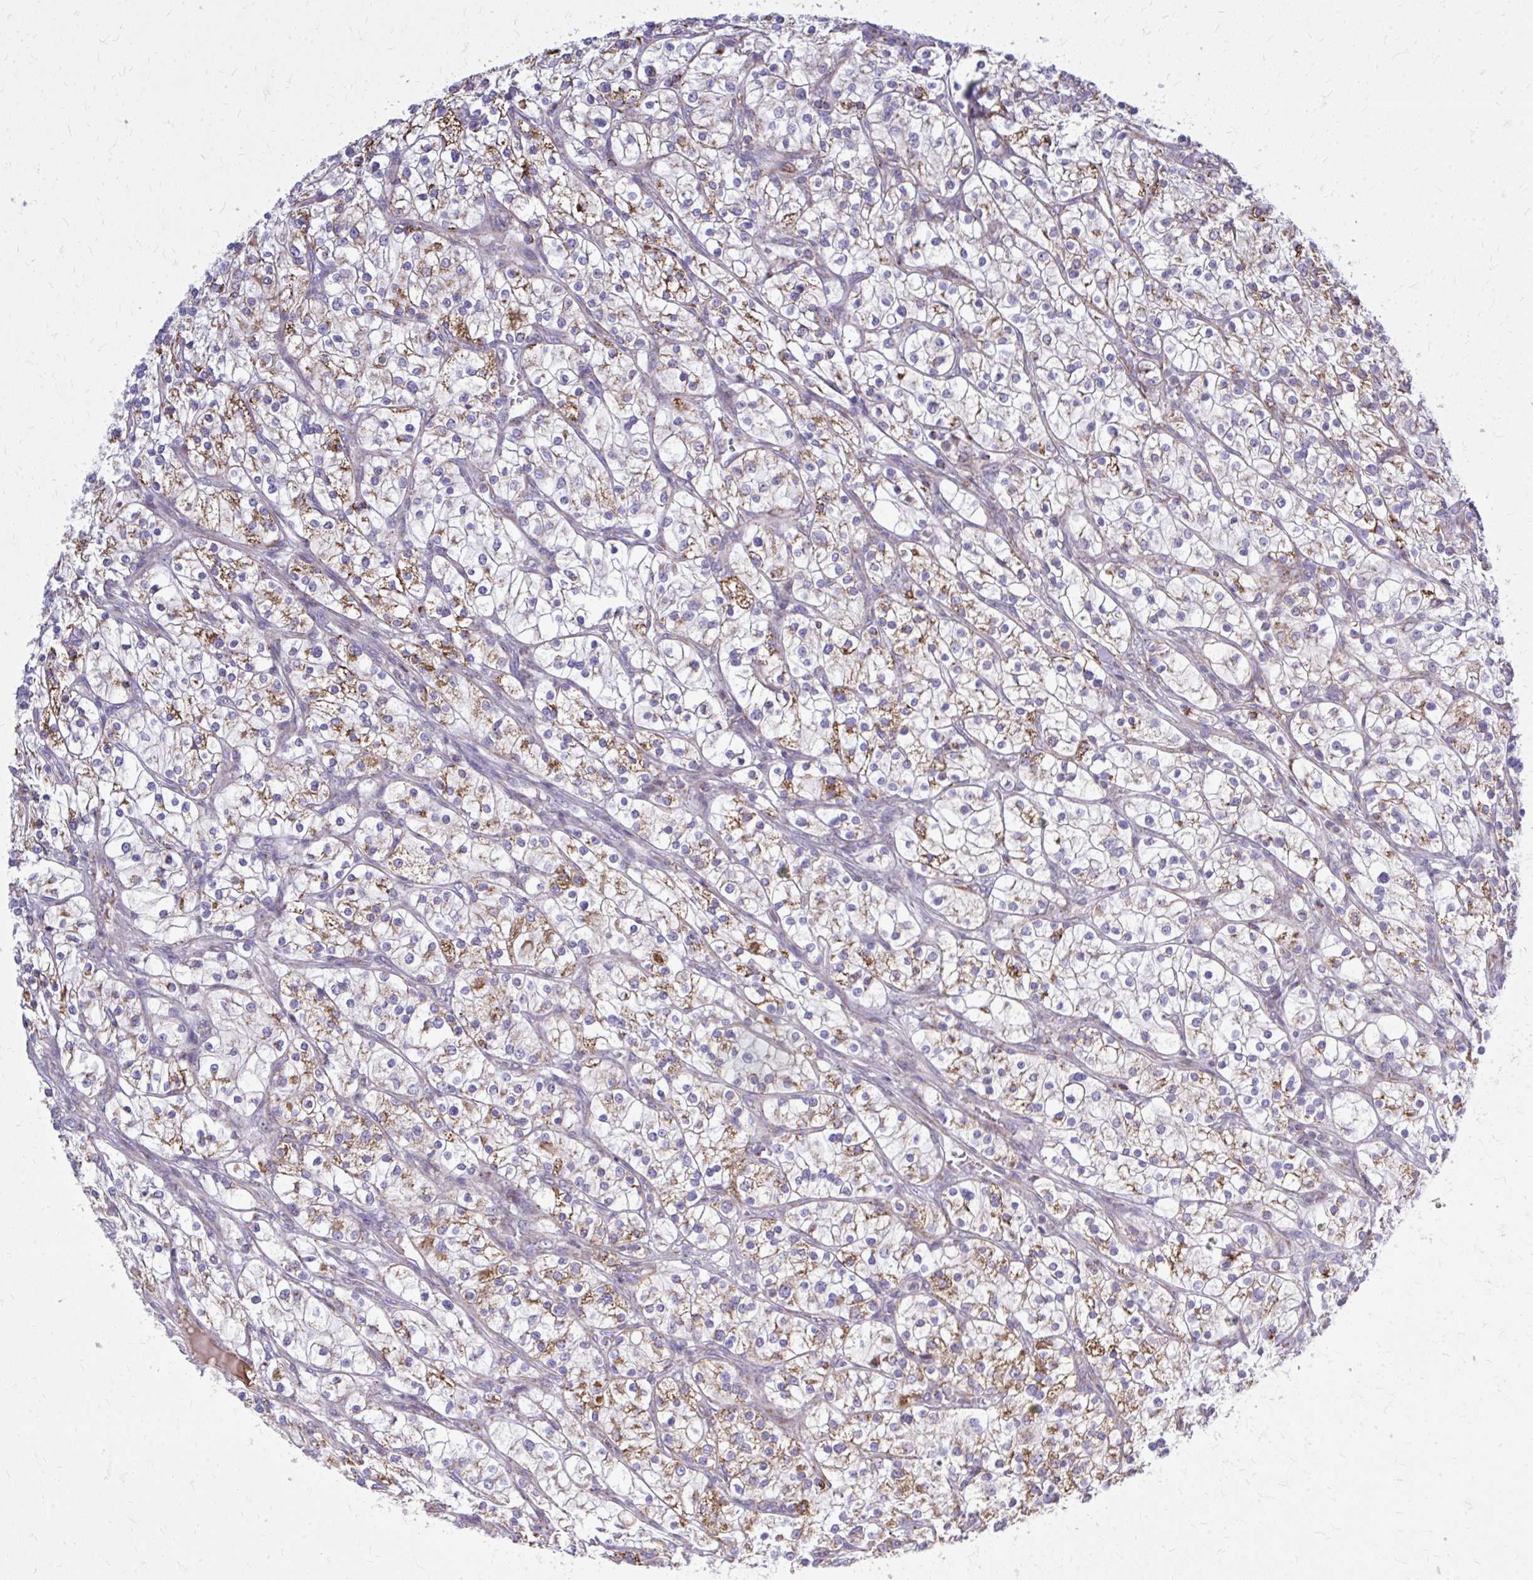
{"staining": {"intensity": "moderate", "quantity": ">75%", "location": "cytoplasmic/membranous"}, "tissue": "renal cancer", "cell_type": "Tumor cells", "image_type": "cancer", "snomed": [{"axis": "morphology", "description": "Adenocarcinoma, NOS"}, {"axis": "topography", "description": "Kidney"}], "caption": "Adenocarcinoma (renal) stained with immunohistochemistry shows moderate cytoplasmic/membranous expression in about >75% of tumor cells. The staining is performed using DAB brown chromogen to label protein expression. The nuclei are counter-stained blue using hematoxylin.", "gene": "ZNF362", "patient": {"sex": "male", "age": 80}}